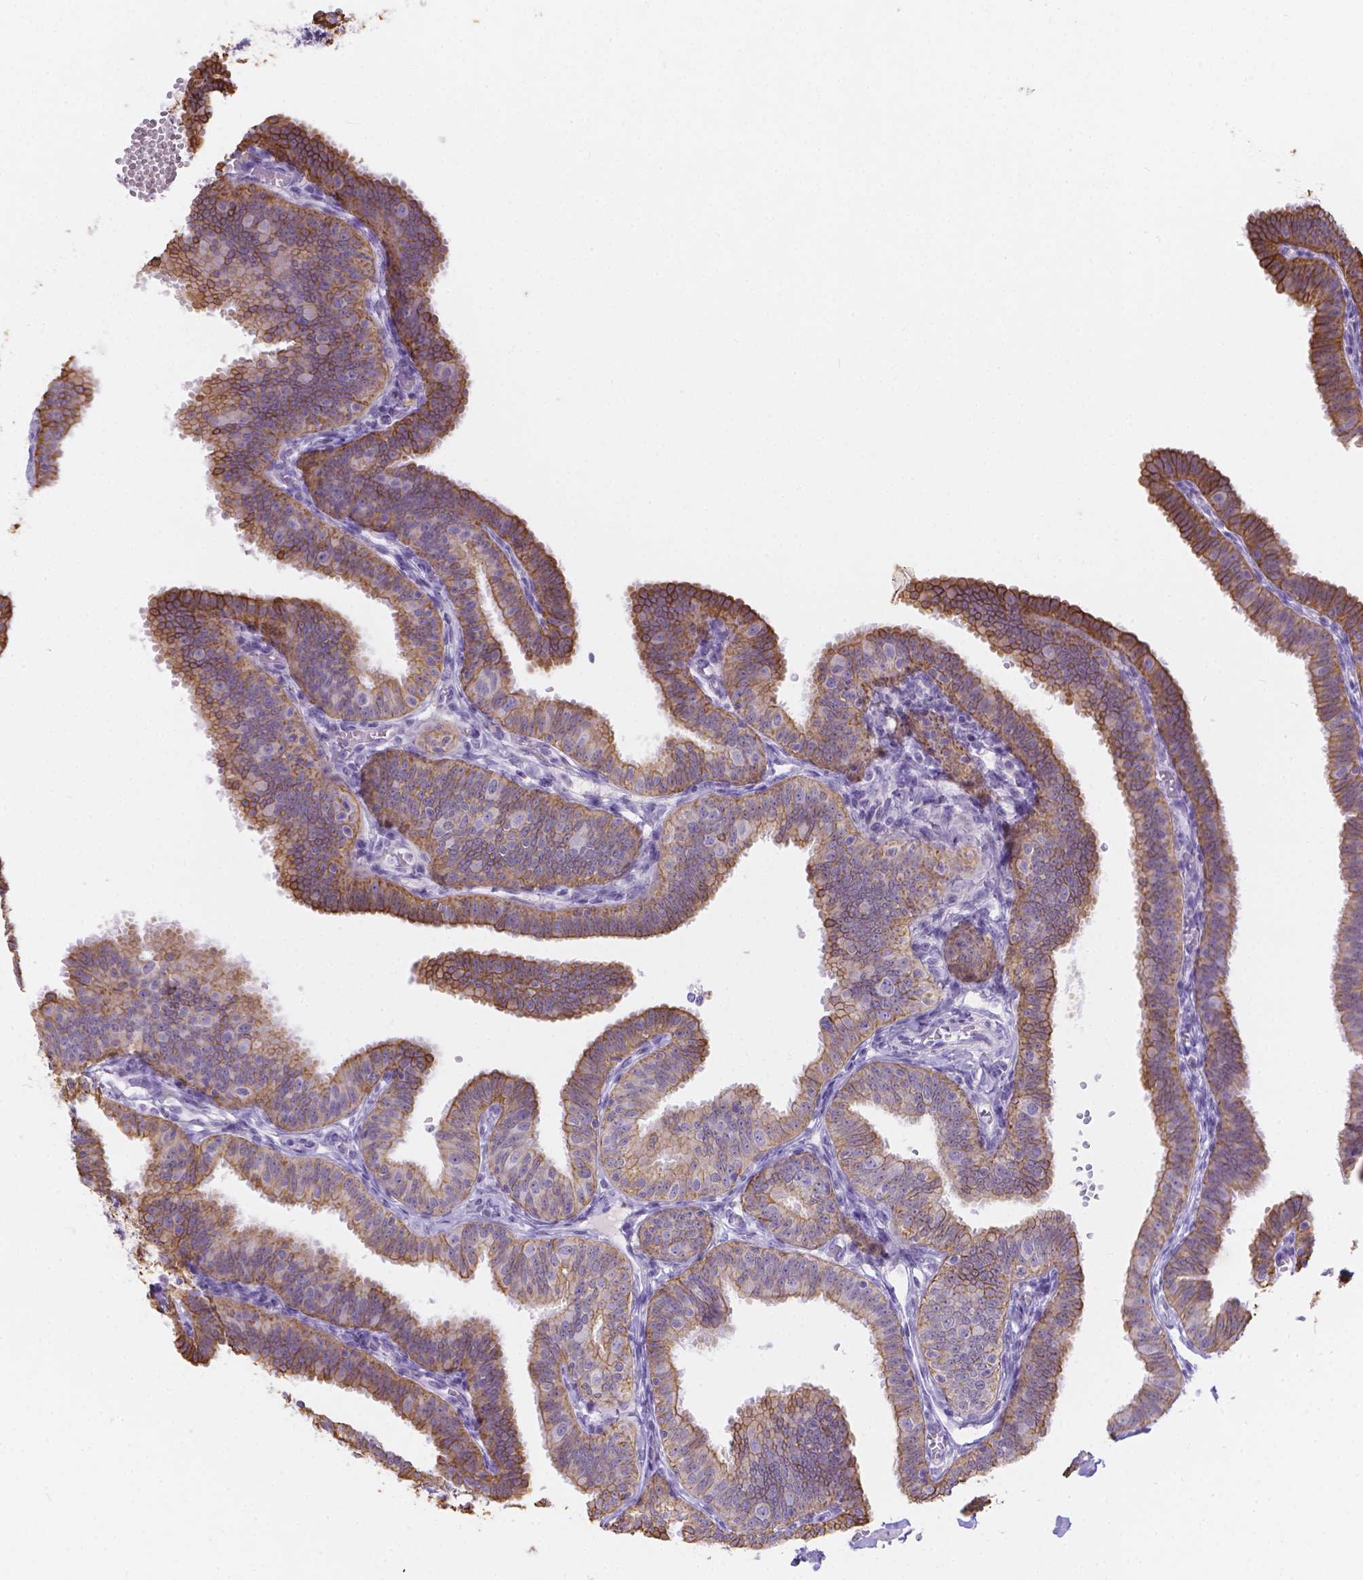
{"staining": {"intensity": "strong", "quantity": ">75%", "location": "cytoplasmic/membranous"}, "tissue": "fallopian tube", "cell_type": "Glandular cells", "image_type": "normal", "snomed": [{"axis": "morphology", "description": "Normal tissue, NOS"}, {"axis": "topography", "description": "Fallopian tube"}], "caption": "High-magnification brightfield microscopy of benign fallopian tube stained with DAB (brown) and counterstained with hematoxylin (blue). glandular cells exhibit strong cytoplasmic/membranous positivity is identified in approximately>75% of cells.", "gene": "DMWD", "patient": {"sex": "female", "age": 25}}